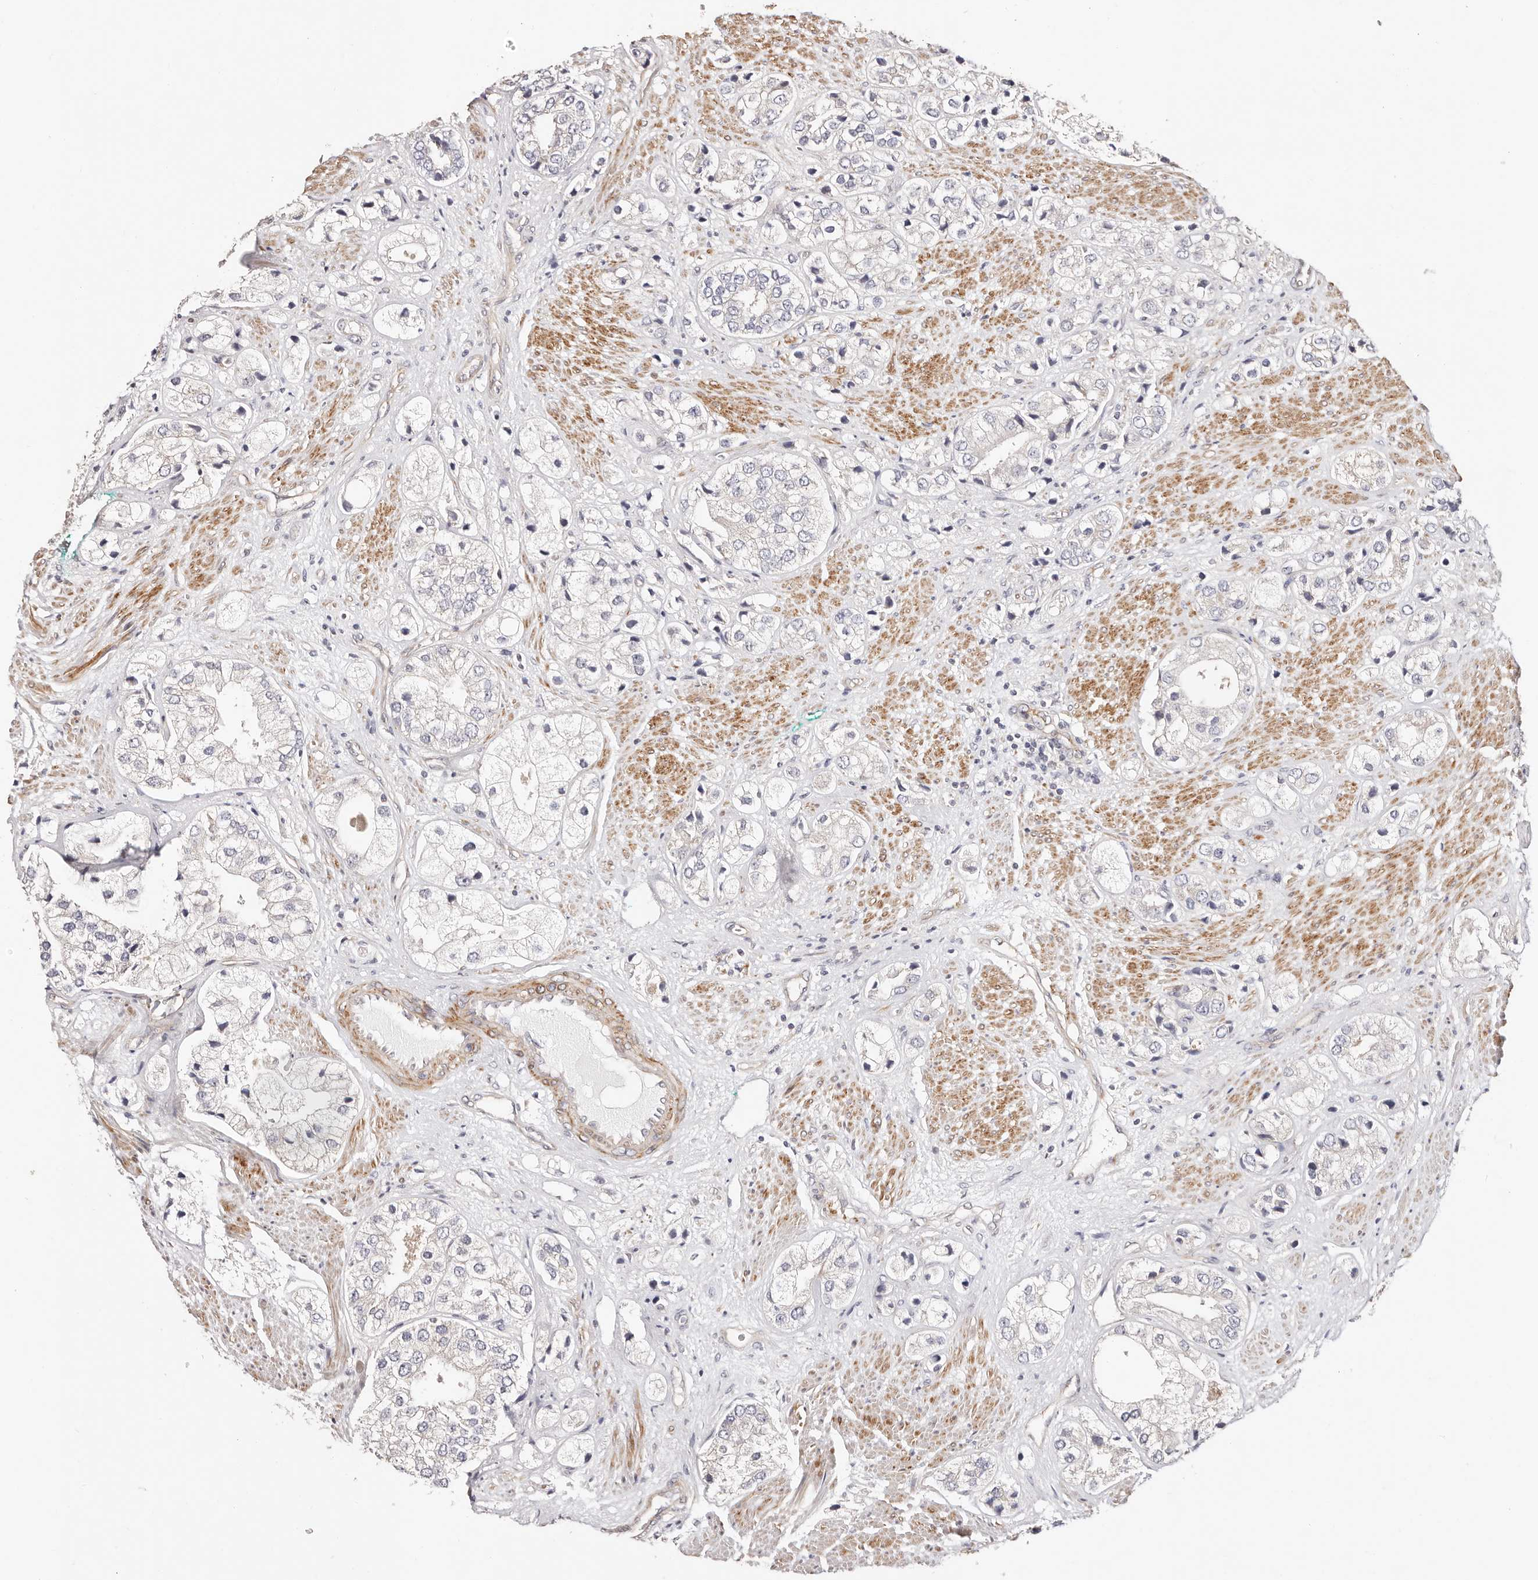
{"staining": {"intensity": "negative", "quantity": "none", "location": "none"}, "tissue": "prostate cancer", "cell_type": "Tumor cells", "image_type": "cancer", "snomed": [{"axis": "morphology", "description": "Adenocarcinoma, High grade"}, {"axis": "topography", "description": "Prostate"}], "caption": "DAB immunohistochemical staining of human prostate cancer displays no significant positivity in tumor cells. (Stains: DAB immunohistochemistry with hematoxylin counter stain, Microscopy: brightfield microscopy at high magnification).", "gene": "MAPK1", "patient": {"sex": "male", "age": 50}}